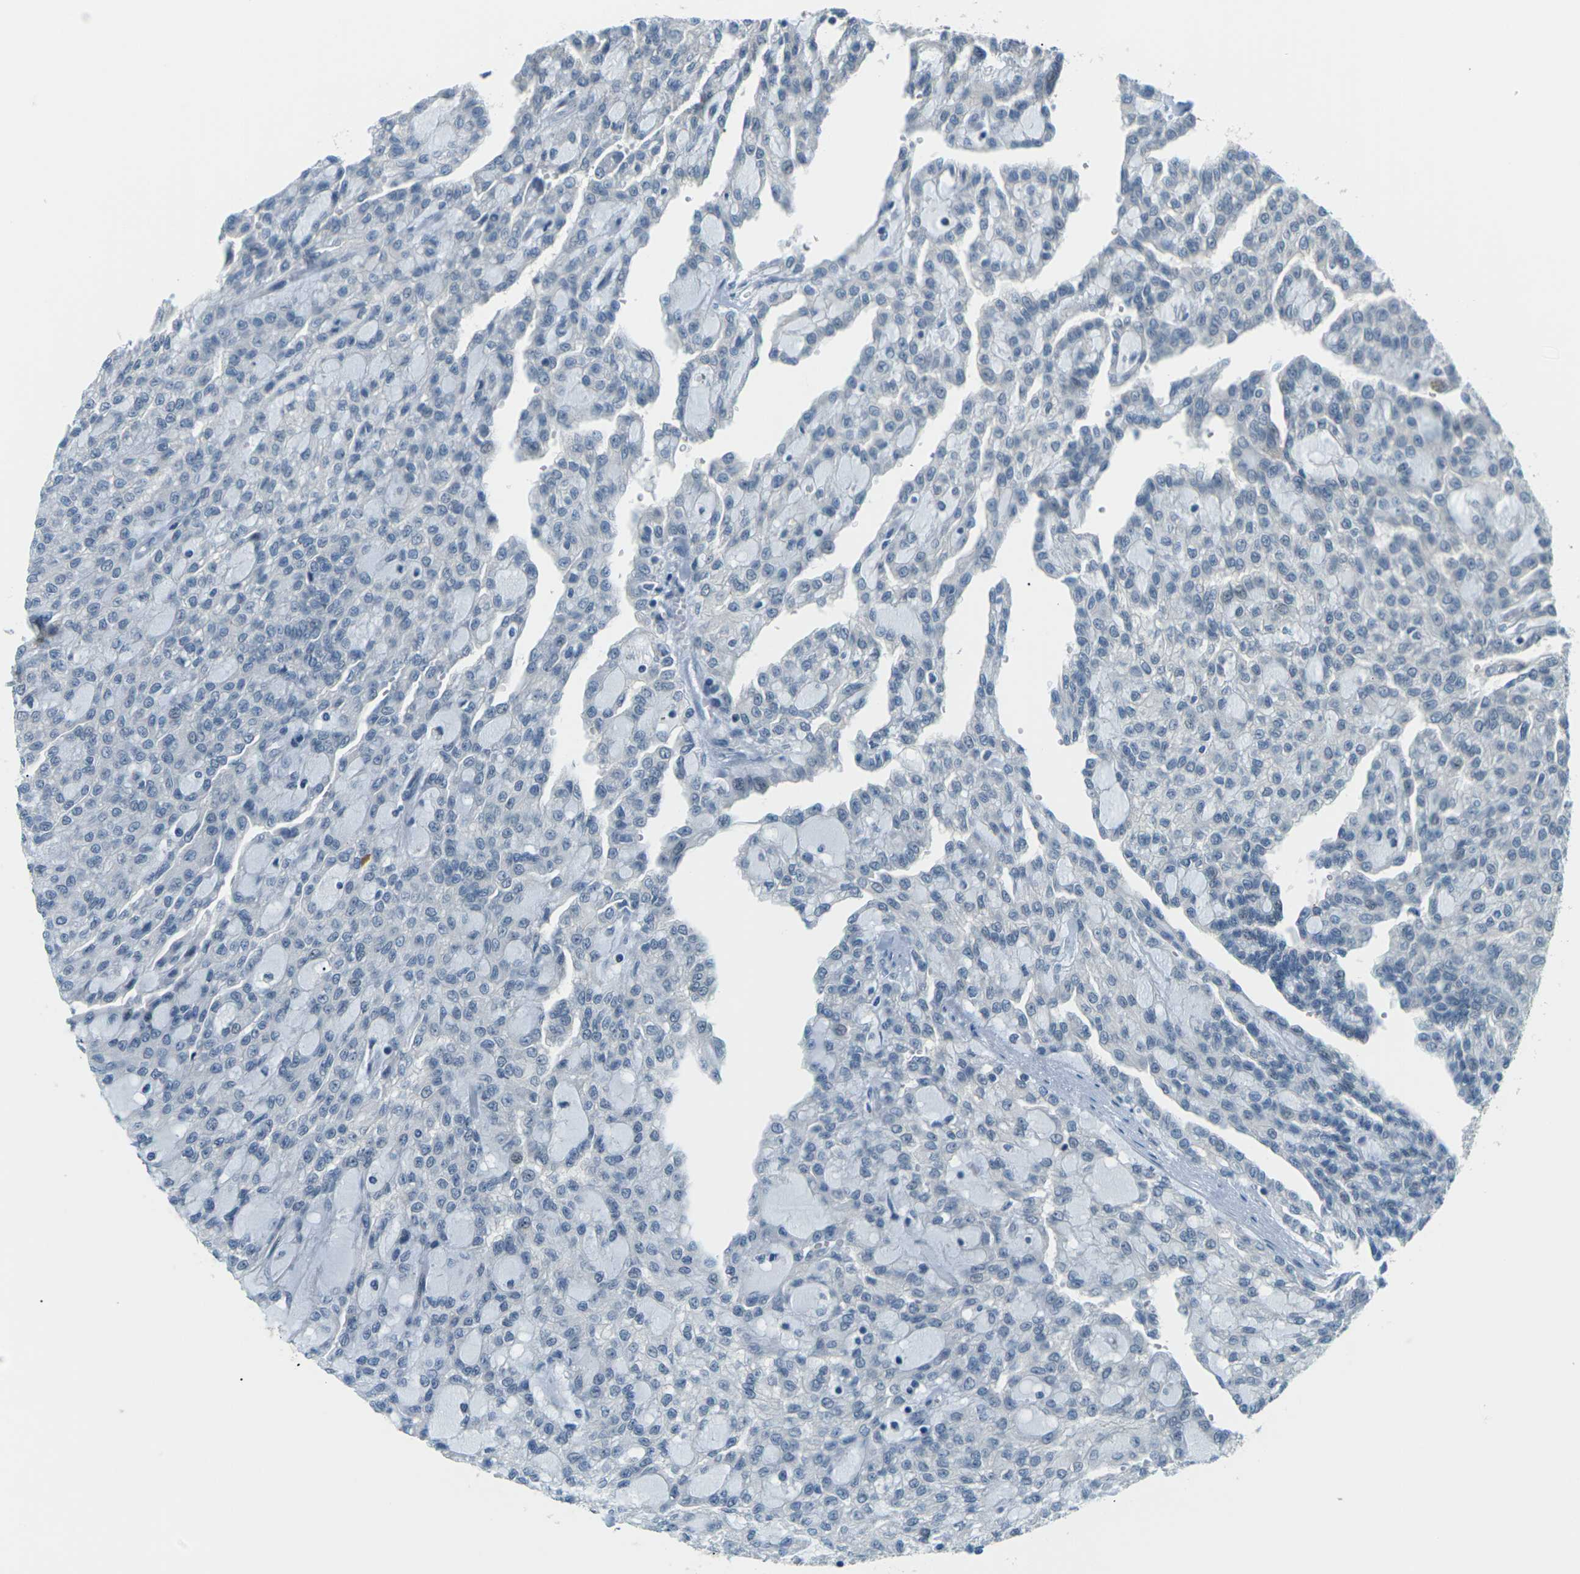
{"staining": {"intensity": "negative", "quantity": "none", "location": "none"}, "tissue": "renal cancer", "cell_type": "Tumor cells", "image_type": "cancer", "snomed": [{"axis": "morphology", "description": "Adenocarcinoma, NOS"}, {"axis": "topography", "description": "Kidney"}], "caption": "Tumor cells are negative for brown protein staining in renal cancer (adenocarcinoma). The staining was performed using DAB (3,3'-diaminobenzidine) to visualize the protein expression in brown, while the nuclei were stained in blue with hematoxylin (Magnification: 20x).", "gene": "SLC13A3", "patient": {"sex": "male", "age": 63}}